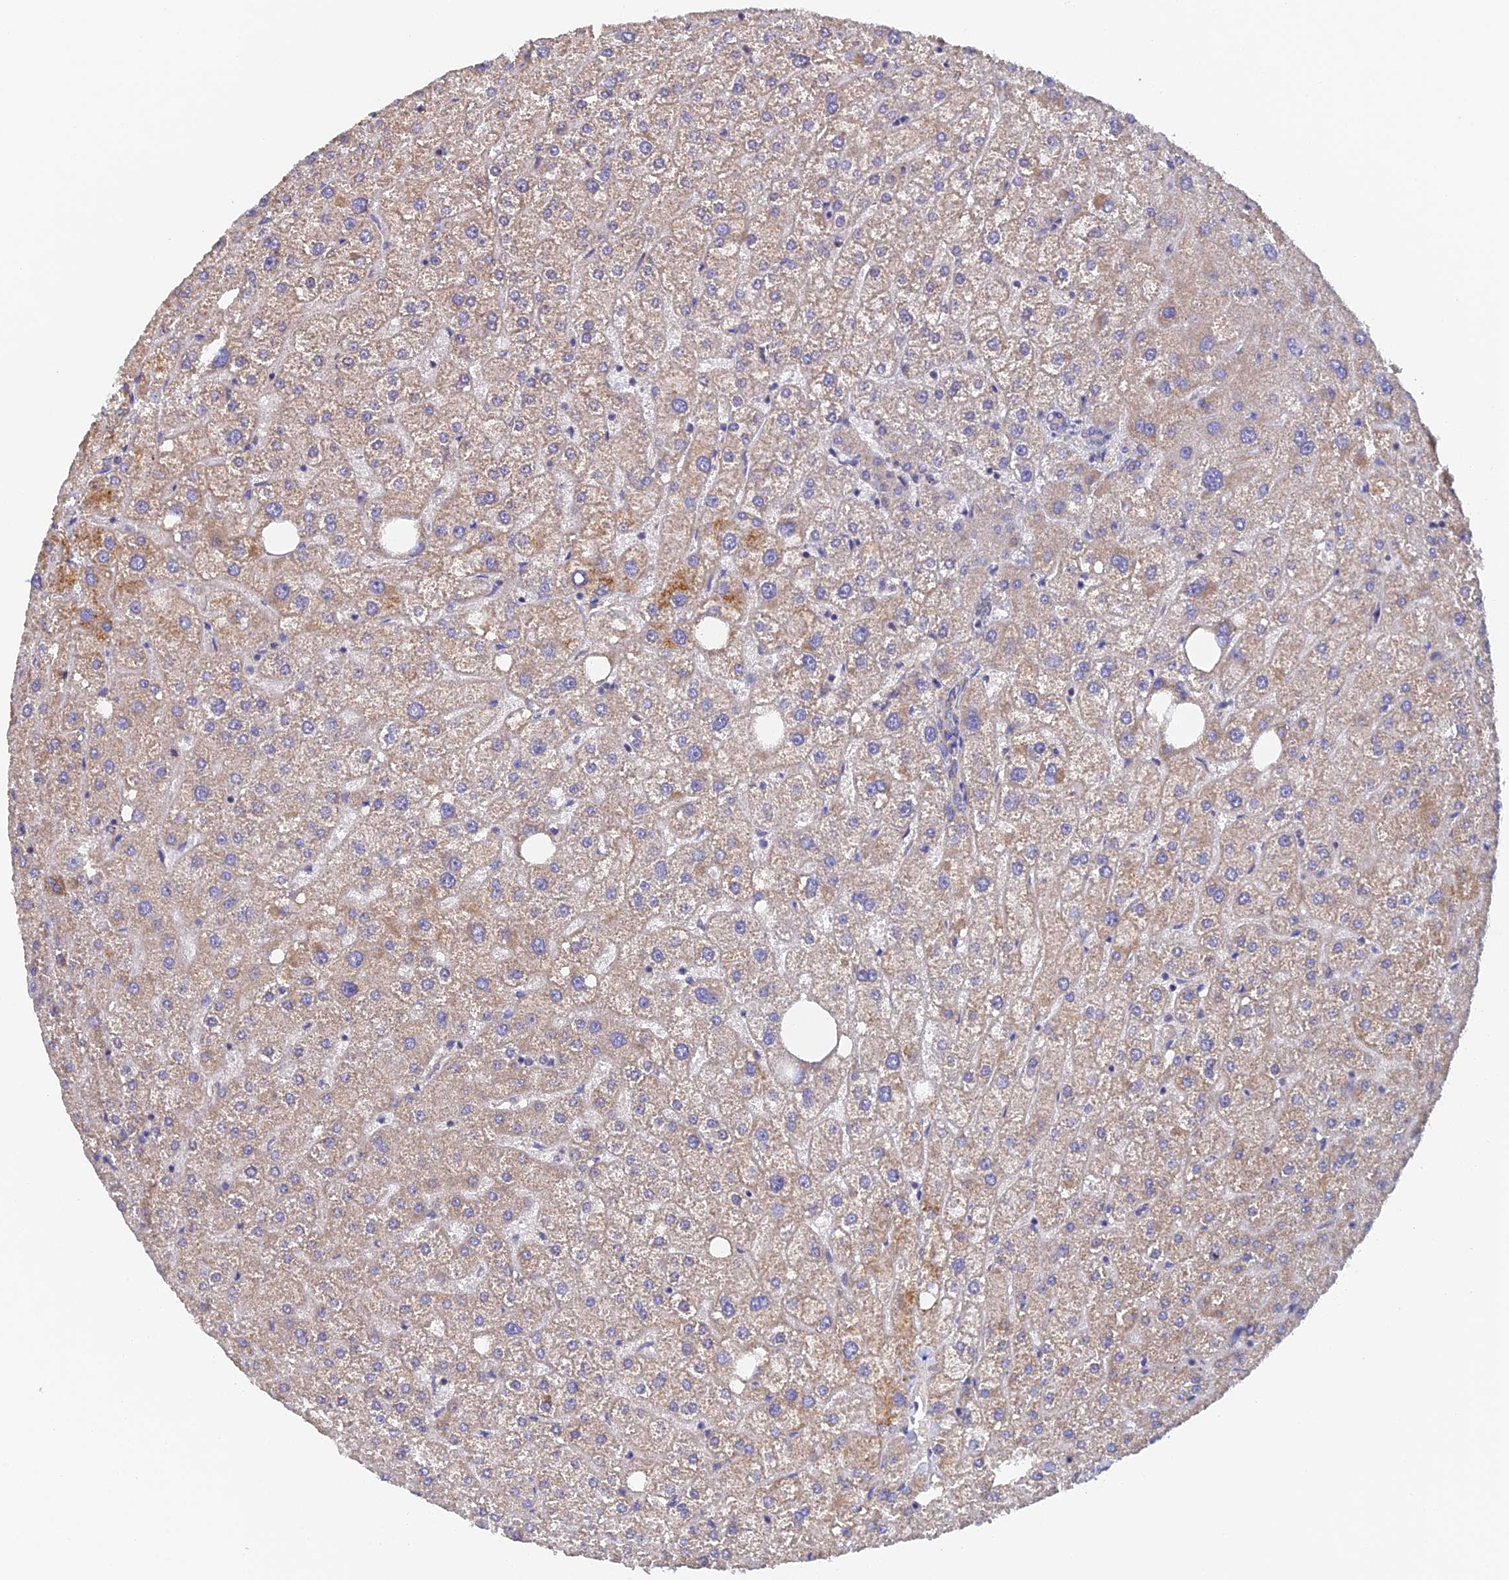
{"staining": {"intensity": "negative", "quantity": "none", "location": "none"}, "tissue": "liver", "cell_type": "Cholangiocytes", "image_type": "normal", "snomed": [{"axis": "morphology", "description": "Normal tissue, NOS"}, {"axis": "topography", "description": "Liver"}], "caption": "This is an IHC photomicrograph of normal human liver. There is no staining in cholangiocytes.", "gene": "ECSIT", "patient": {"sex": "male", "age": 73}}